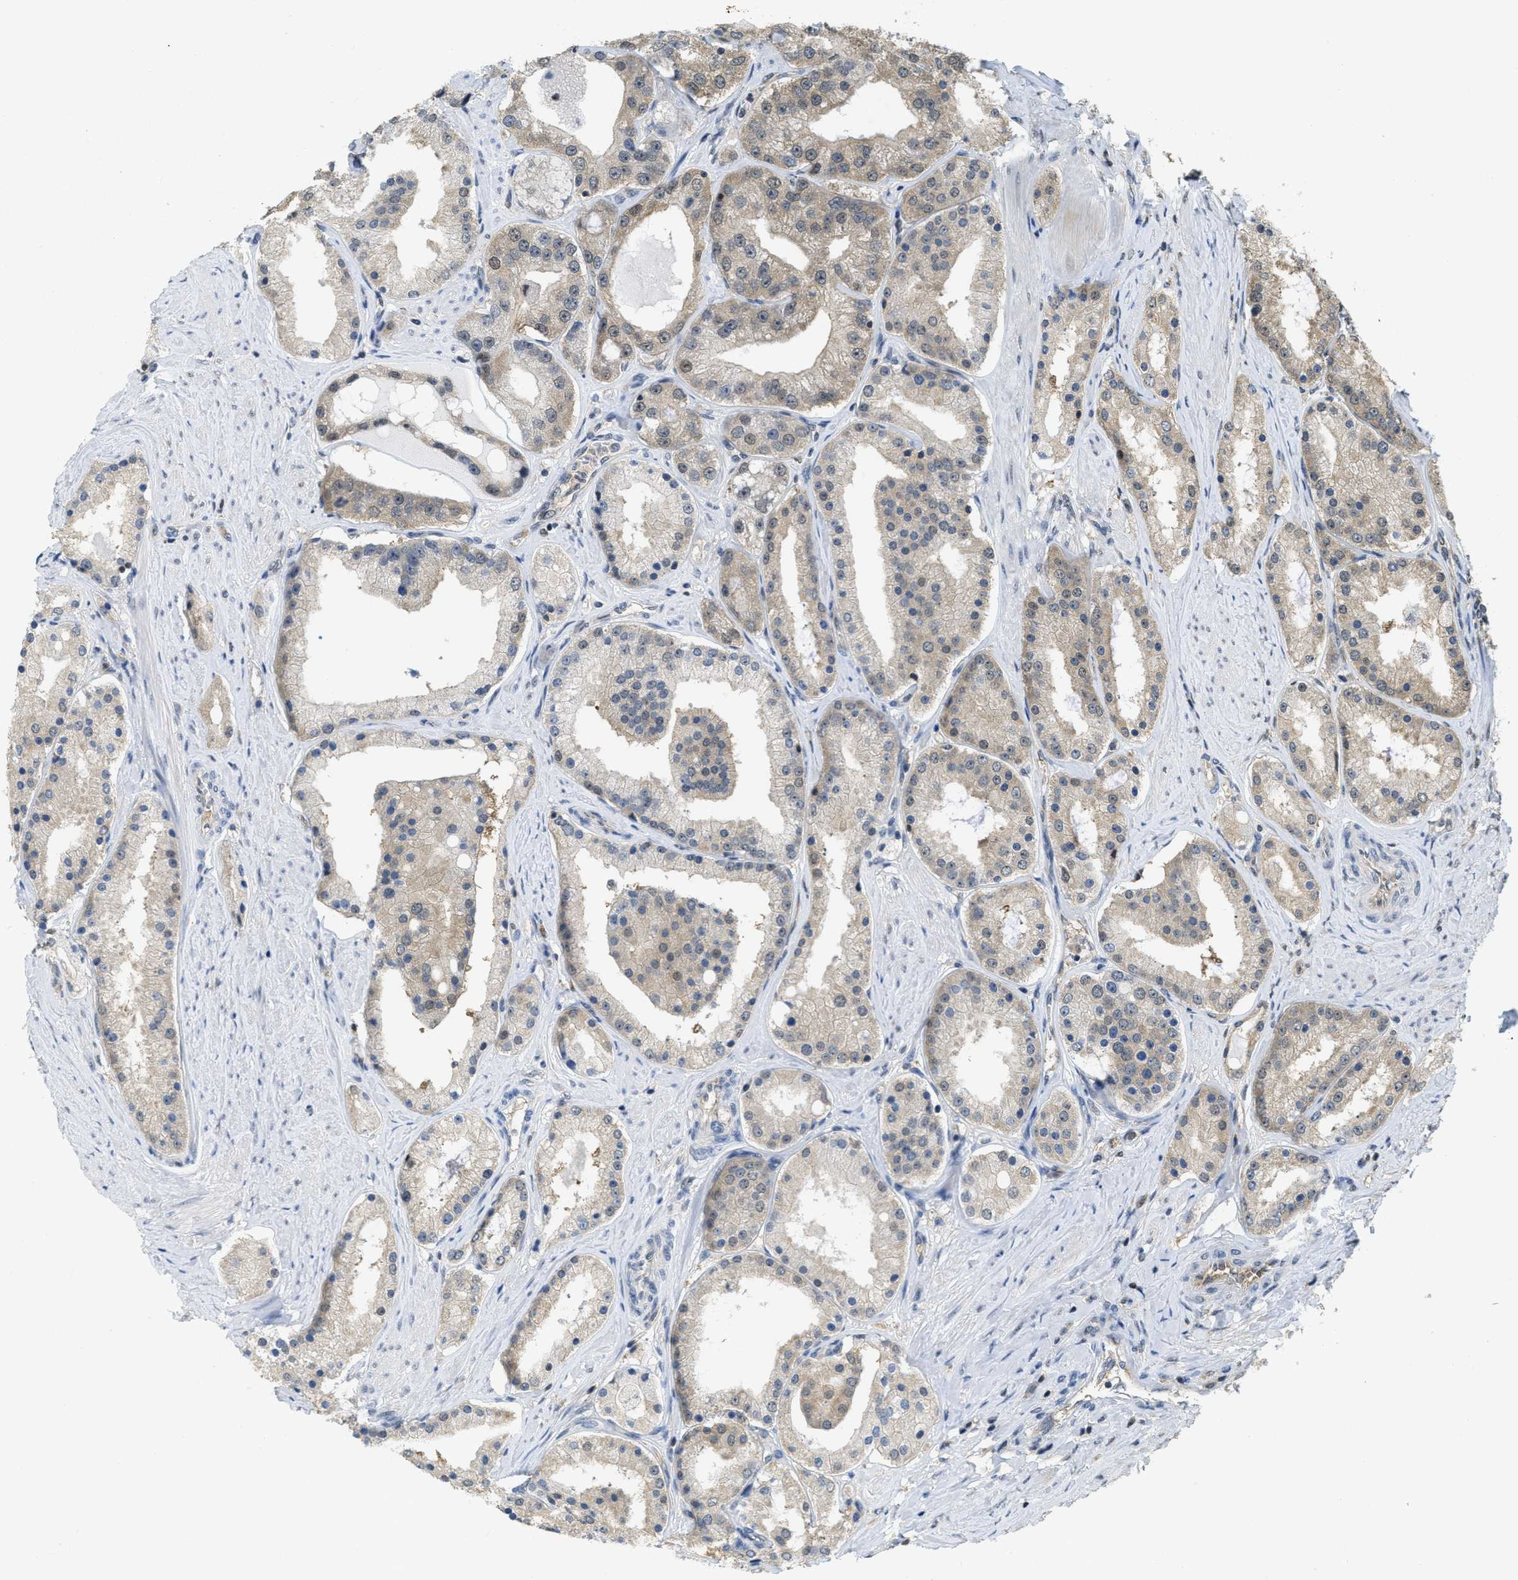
{"staining": {"intensity": "weak", "quantity": "25%-75%", "location": "cytoplasmic/membranous"}, "tissue": "prostate cancer", "cell_type": "Tumor cells", "image_type": "cancer", "snomed": [{"axis": "morphology", "description": "Adenocarcinoma, Low grade"}, {"axis": "topography", "description": "Prostate"}], "caption": "High-power microscopy captured an IHC micrograph of low-grade adenocarcinoma (prostate), revealing weak cytoplasmic/membranous expression in approximately 25%-75% of tumor cells. The protein of interest is stained brown, and the nuclei are stained in blue (DAB IHC with brightfield microscopy, high magnification).", "gene": "PSMC5", "patient": {"sex": "male", "age": 63}}